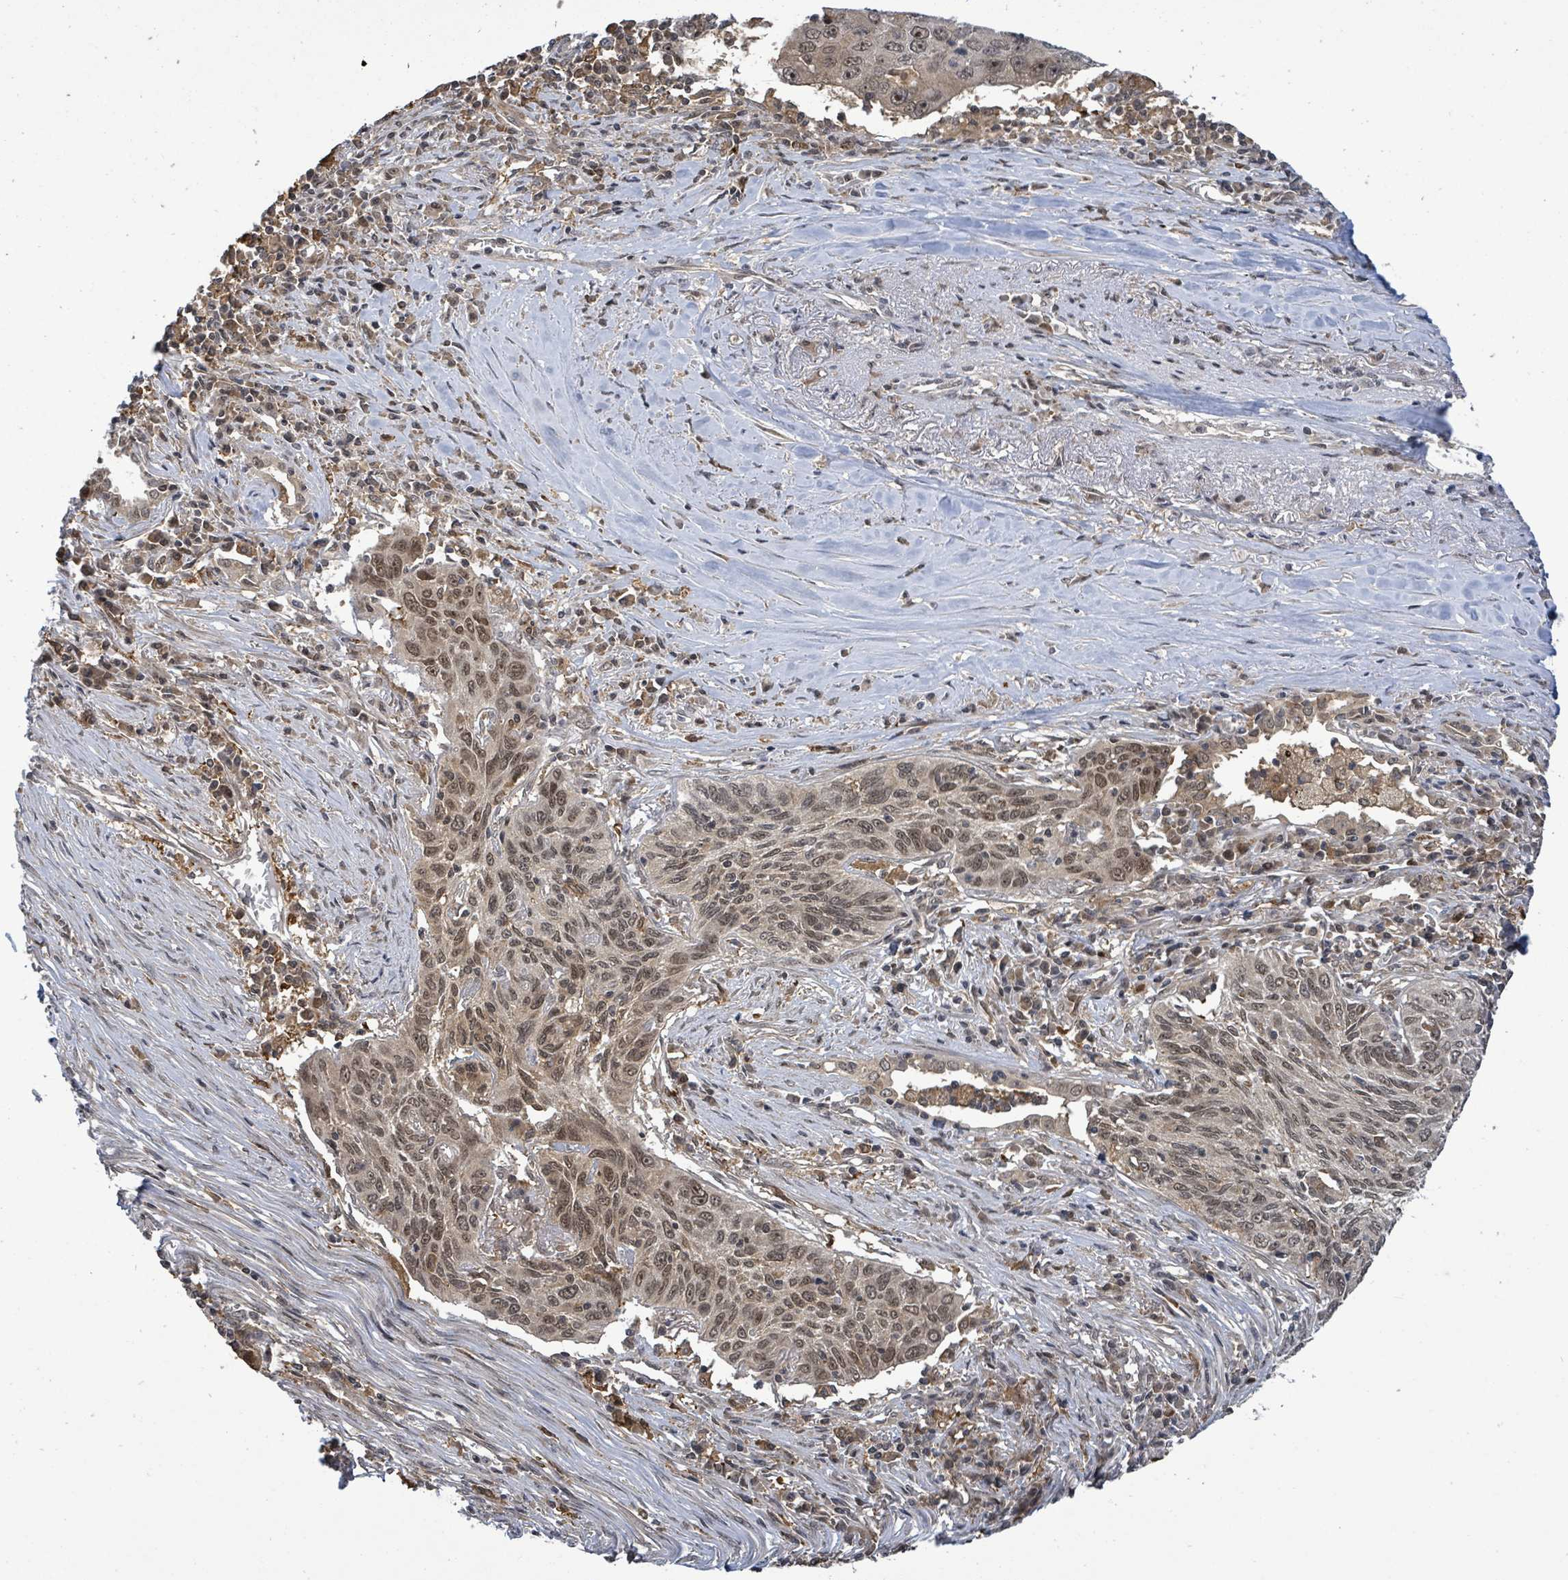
{"staining": {"intensity": "moderate", "quantity": ">75%", "location": "nuclear"}, "tissue": "lung cancer", "cell_type": "Tumor cells", "image_type": "cancer", "snomed": [{"axis": "morphology", "description": "Squamous cell carcinoma, NOS"}, {"axis": "topography", "description": "Lung"}], "caption": "A high-resolution photomicrograph shows immunohistochemistry (IHC) staining of squamous cell carcinoma (lung), which shows moderate nuclear expression in approximately >75% of tumor cells.", "gene": "FBXO6", "patient": {"sex": "female", "age": 66}}